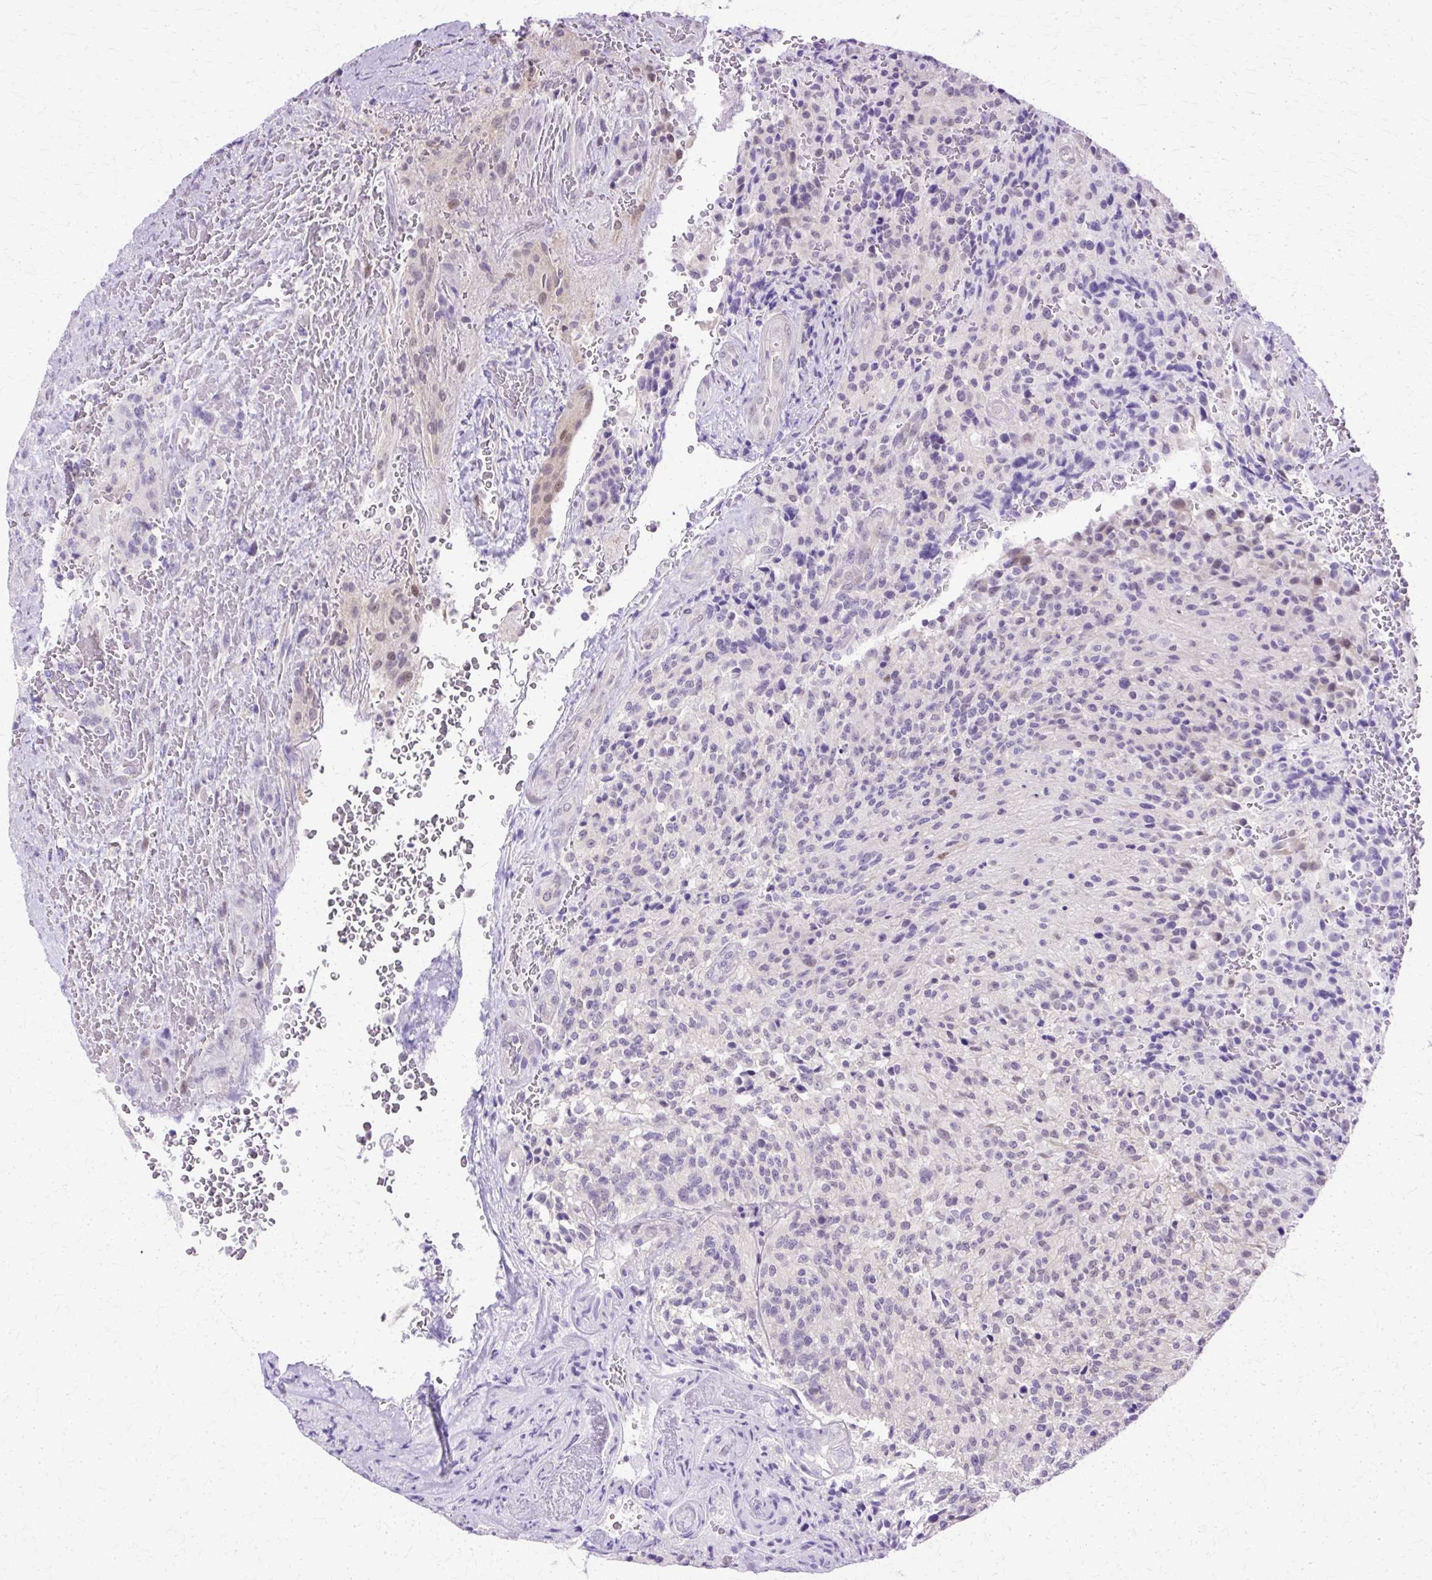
{"staining": {"intensity": "negative", "quantity": "none", "location": "none"}, "tissue": "glioma", "cell_type": "Tumor cells", "image_type": "cancer", "snomed": [{"axis": "morphology", "description": "Normal tissue, NOS"}, {"axis": "morphology", "description": "Glioma, malignant, High grade"}, {"axis": "topography", "description": "Cerebral cortex"}], "caption": "Tumor cells are negative for brown protein staining in glioma.", "gene": "HSPA8", "patient": {"sex": "male", "age": 56}}